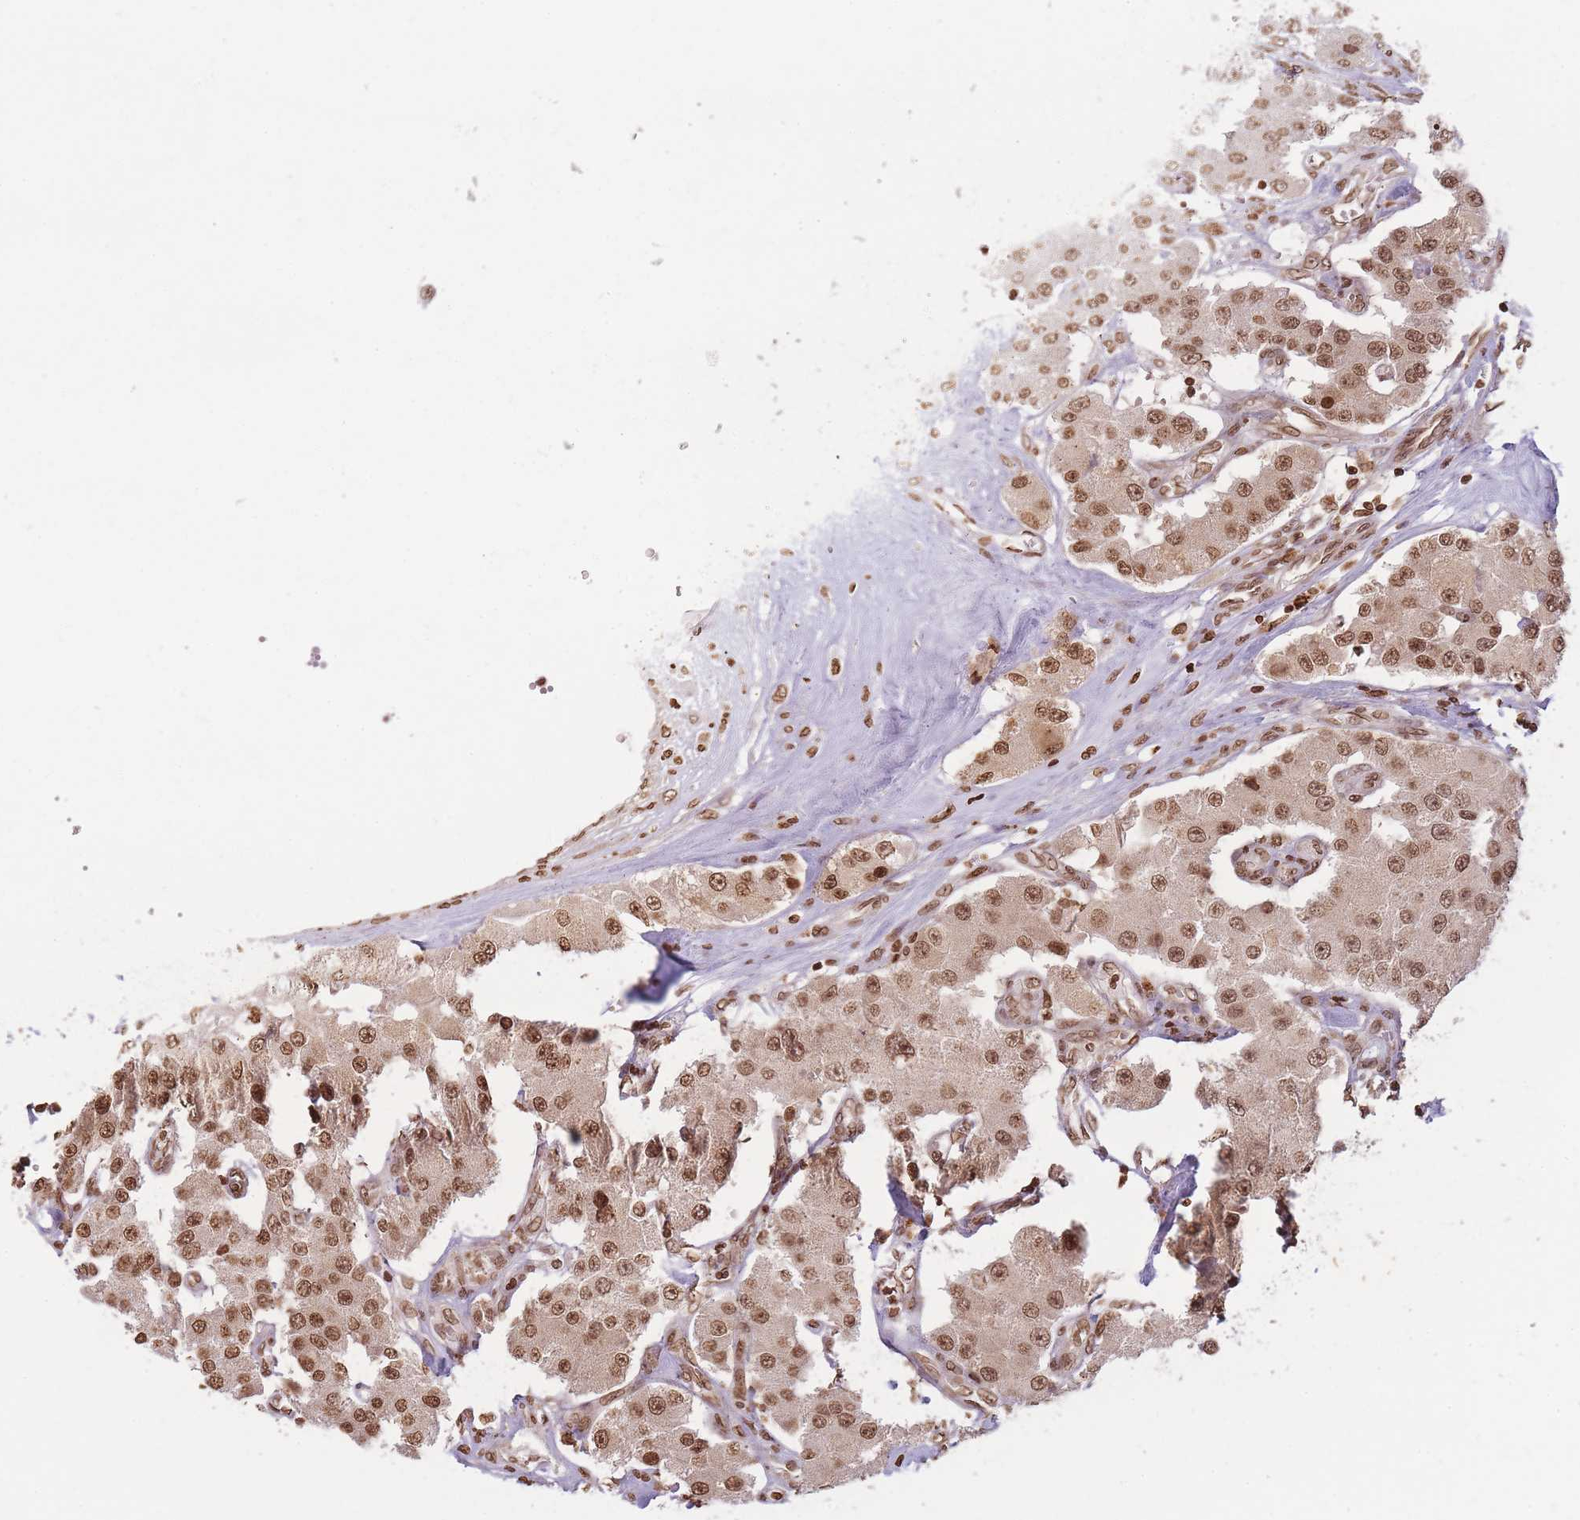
{"staining": {"intensity": "moderate", "quantity": ">75%", "location": "nuclear"}, "tissue": "carcinoid", "cell_type": "Tumor cells", "image_type": "cancer", "snomed": [{"axis": "morphology", "description": "Carcinoid, malignant, NOS"}, {"axis": "topography", "description": "Pancreas"}], "caption": "Carcinoid (malignant) tissue reveals moderate nuclear staining in about >75% of tumor cells (Brightfield microscopy of DAB IHC at high magnification).", "gene": "WWTR1", "patient": {"sex": "male", "age": 41}}